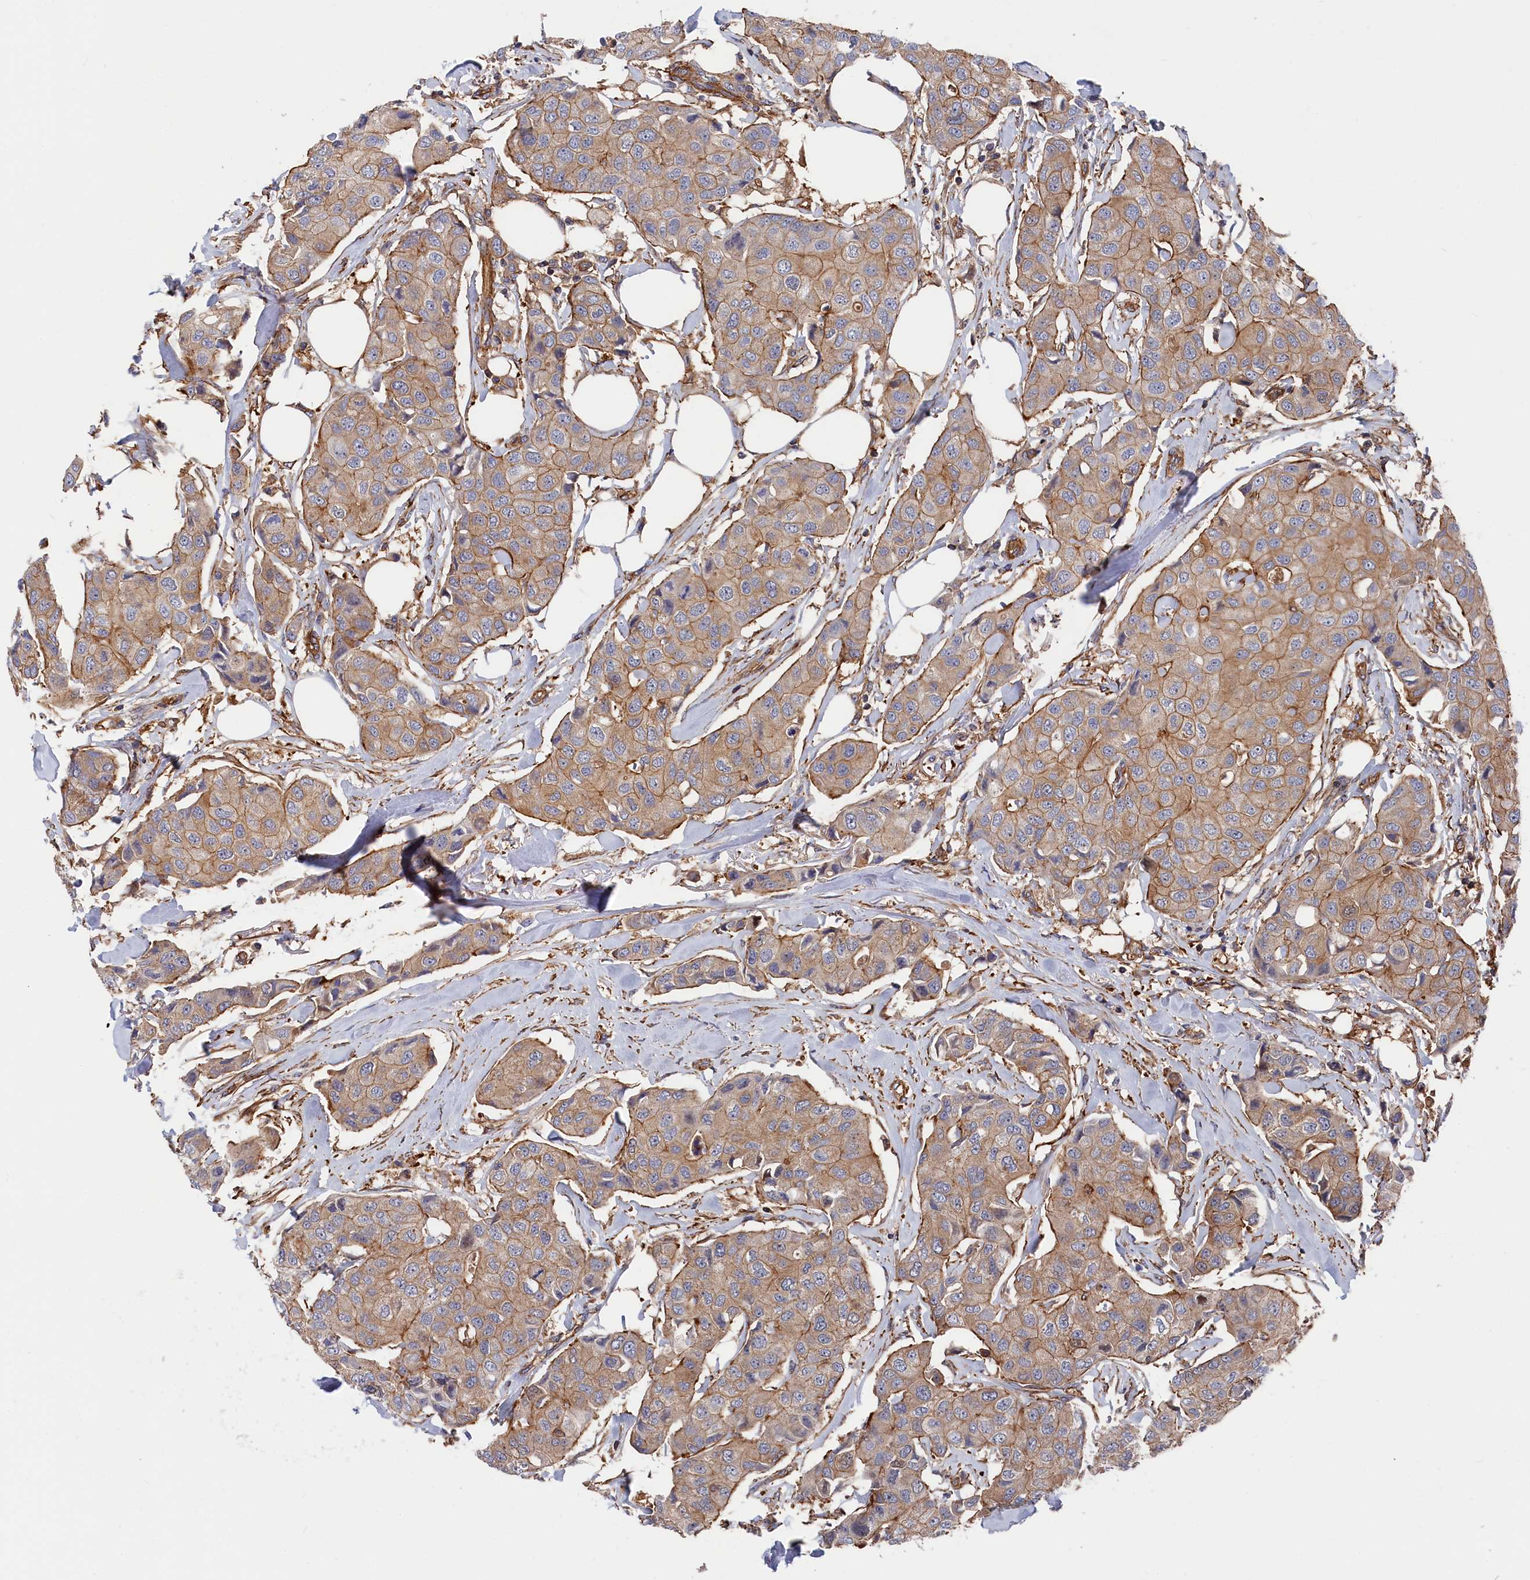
{"staining": {"intensity": "weak", "quantity": ">75%", "location": "cytoplasmic/membranous"}, "tissue": "breast cancer", "cell_type": "Tumor cells", "image_type": "cancer", "snomed": [{"axis": "morphology", "description": "Duct carcinoma"}, {"axis": "topography", "description": "Breast"}], "caption": "A micrograph showing weak cytoplasmic/membranous positivity in approximately >75% of tumor cells in breast invasive ductal carcinoma, as visualized by brown immunohistochemical staining.", "gene": "LDHD", "patient": {"sex": "female", "age": 80}}